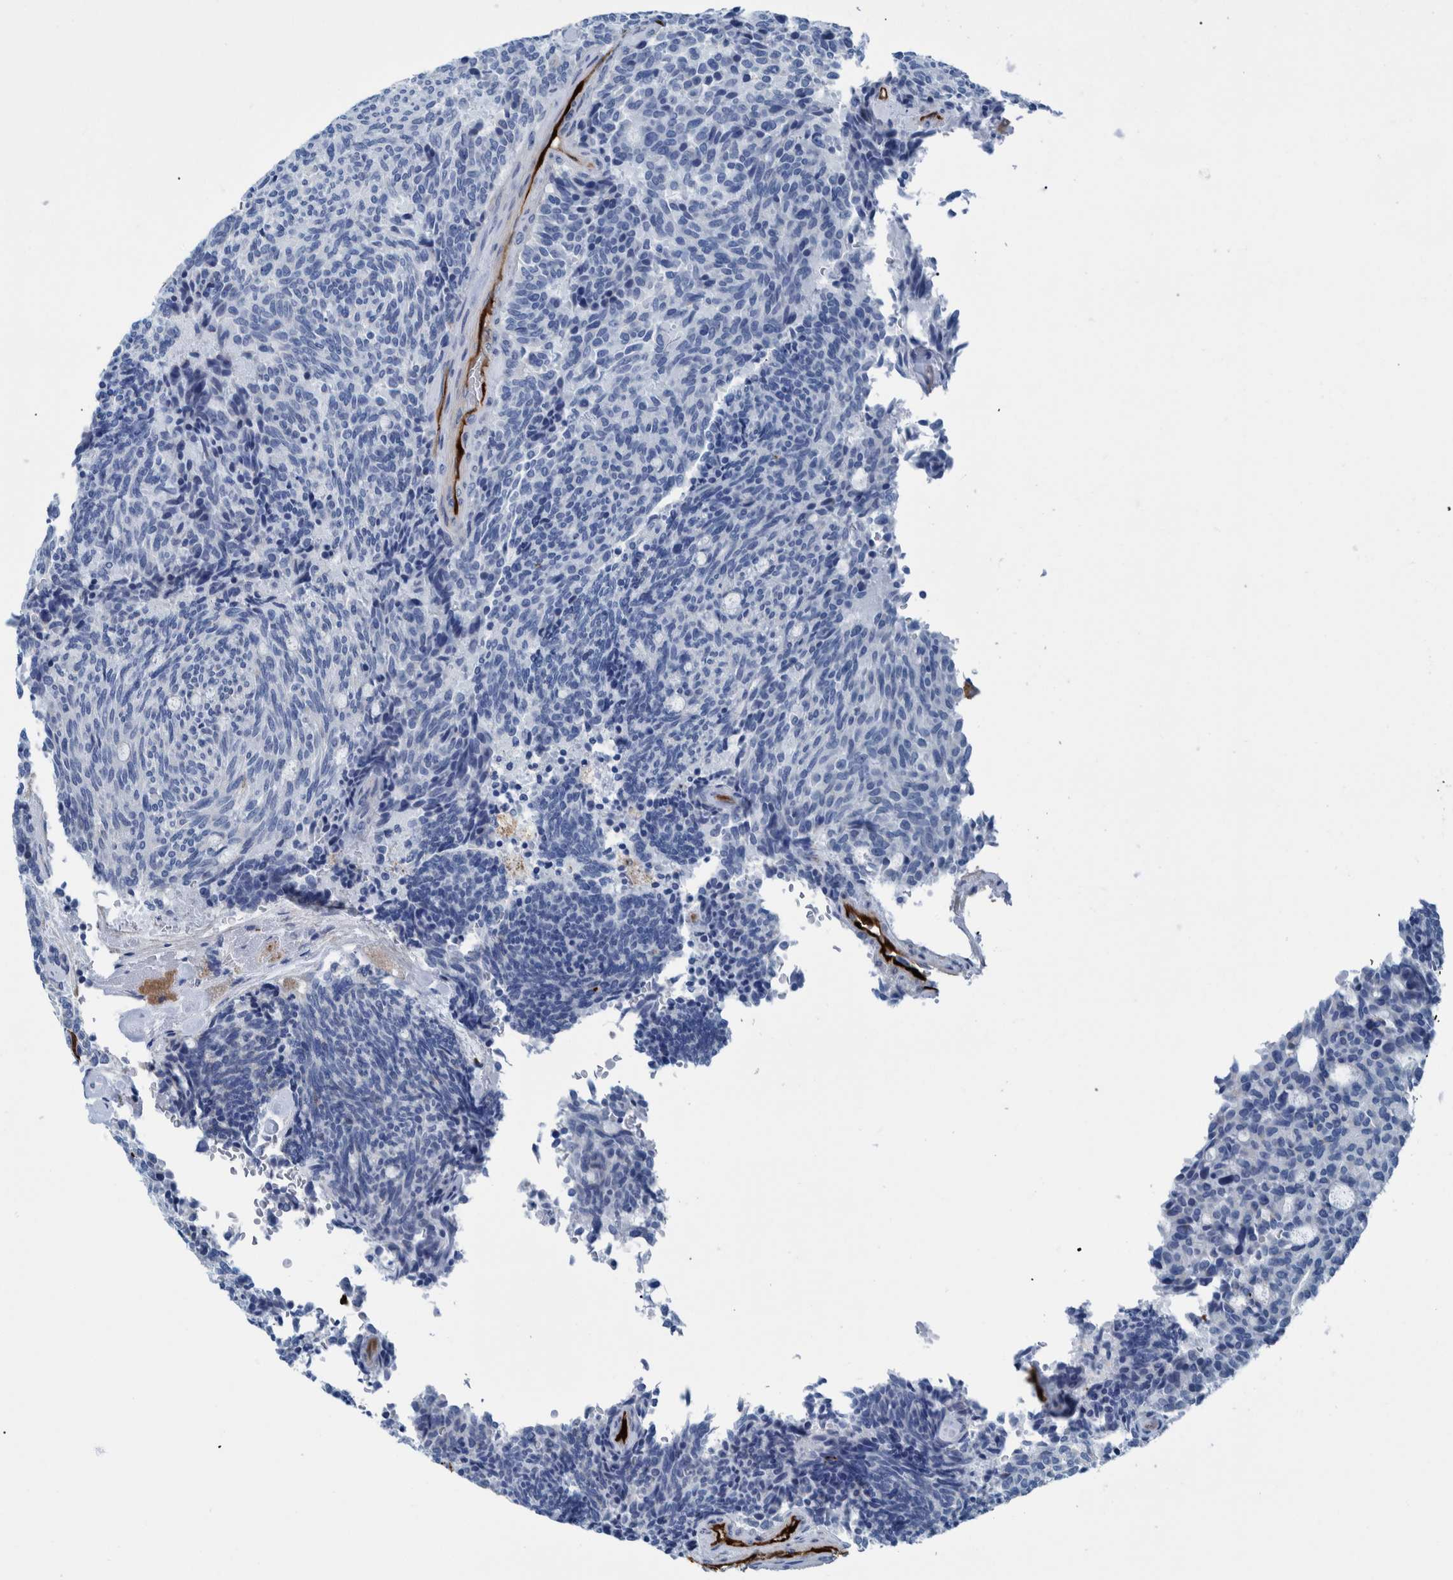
{"staining": {"intensity": "negative", "quantity": "none", "location": "none"}, "tissue": "carcinoid", "cell_type": "Tumor cells", "image_type": "cancer", "snomed": [{"axis": "morphology", "description": "Carcinoid, malignant, NOS"}, {"axis": "topography", "description": "Pancreas"}], "caption": "Immunohistochemistry photomicrograph of neoplastic tissue: human carcinoid (malignant) stained with DAB (3,3'-diaminobenzidine) exhibits no significant protein expression in tumor cells. (DAB immunohistochemistry (IHC), high magnification).", "gene": "IDO1", "patient": {"sex": "female", "age": 54}}